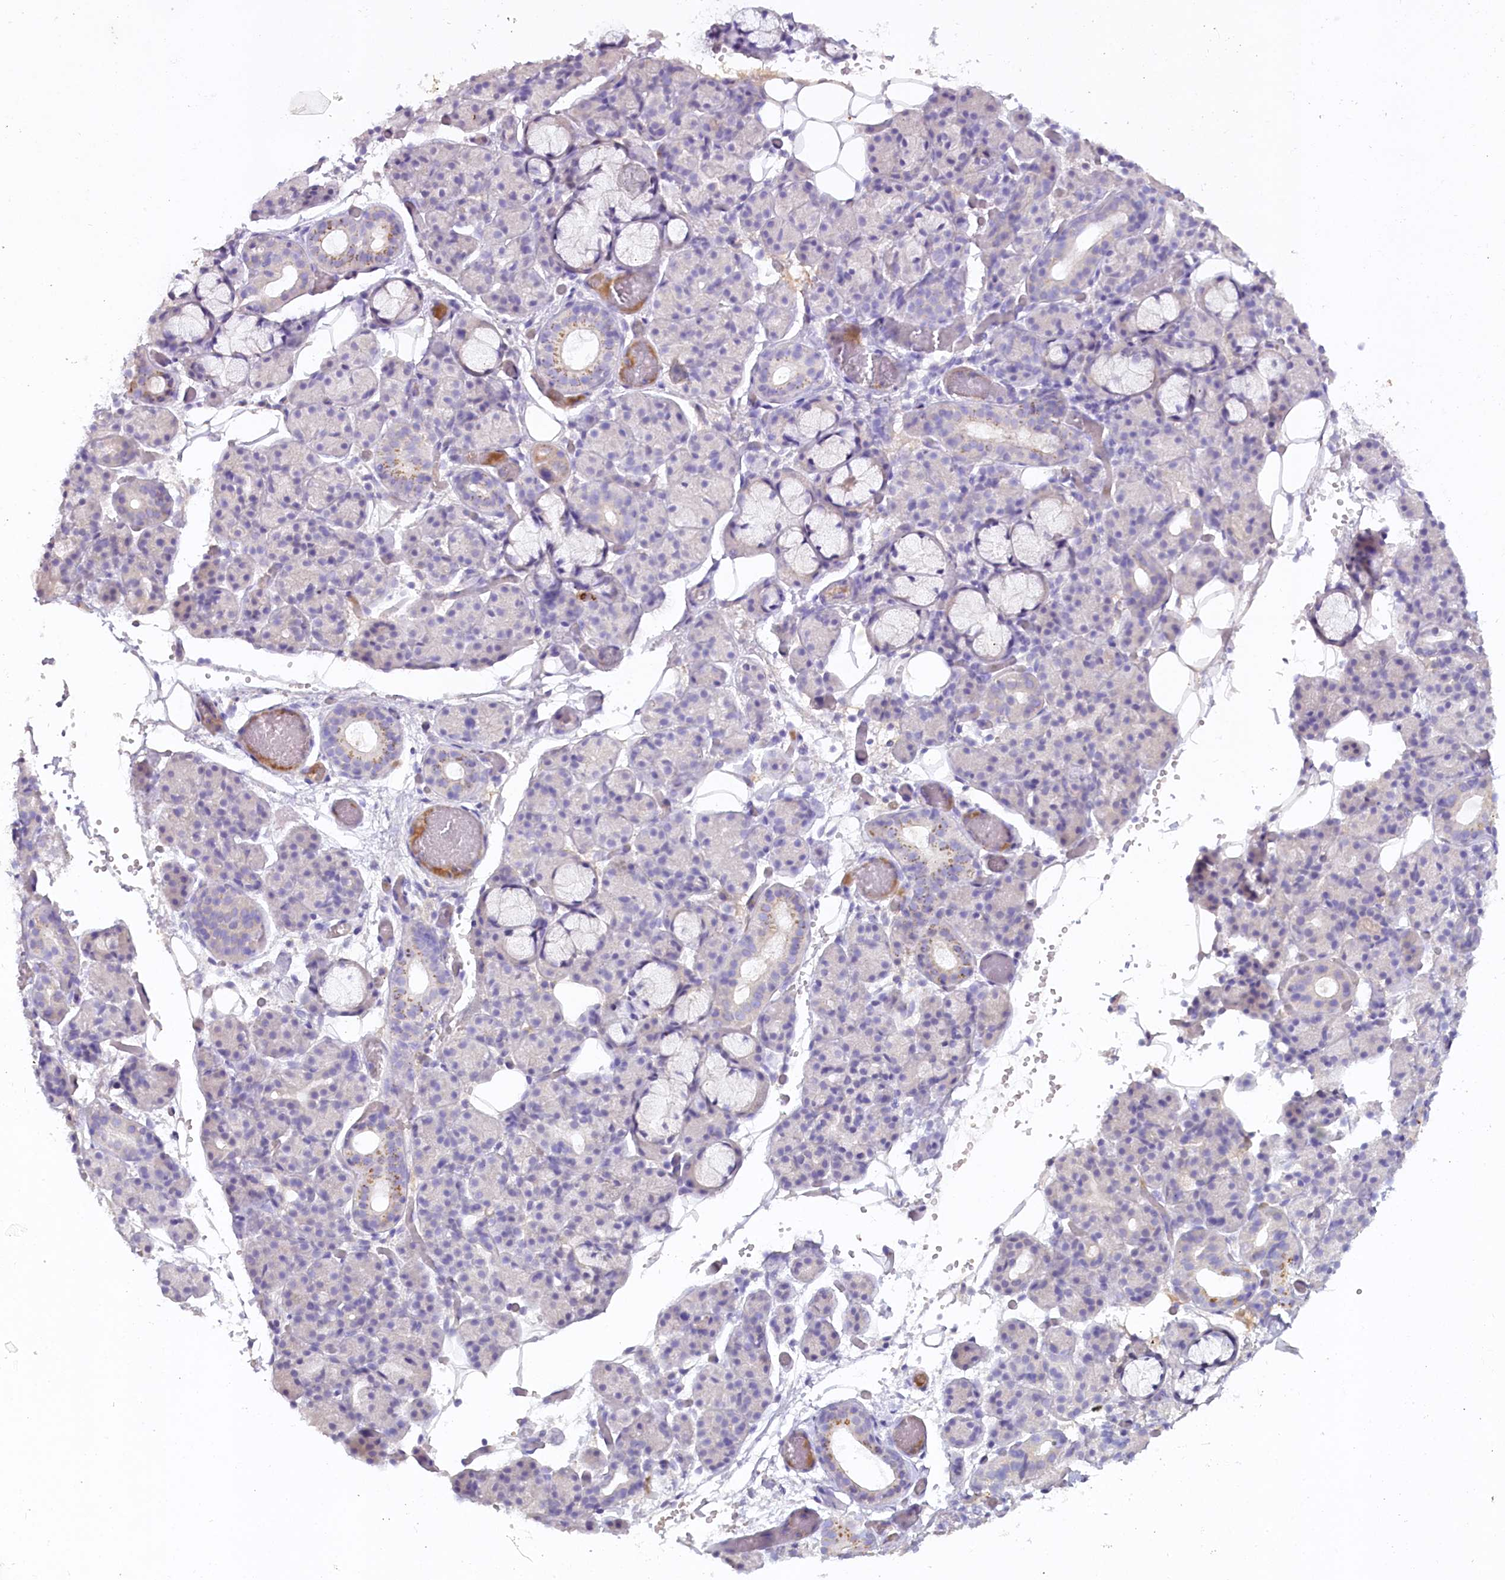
{"staining": {"intensity": "negative", "quantity": "none", "location": "none"}, "tissue": "salivary gland", "cell_type": "Glandular cells", "image_type": "normal", "snomed": [{"axis": "morphology", "description": "Normal tissue, NOS"}, {"axis": "topography", "description": "Salivary gland"}], "caption": "Histopathology image shows no significant protein expression in glandular cells of benign salivary gland.", "gene": "HPD", "patient": {"sex": "male", "age": 63}}